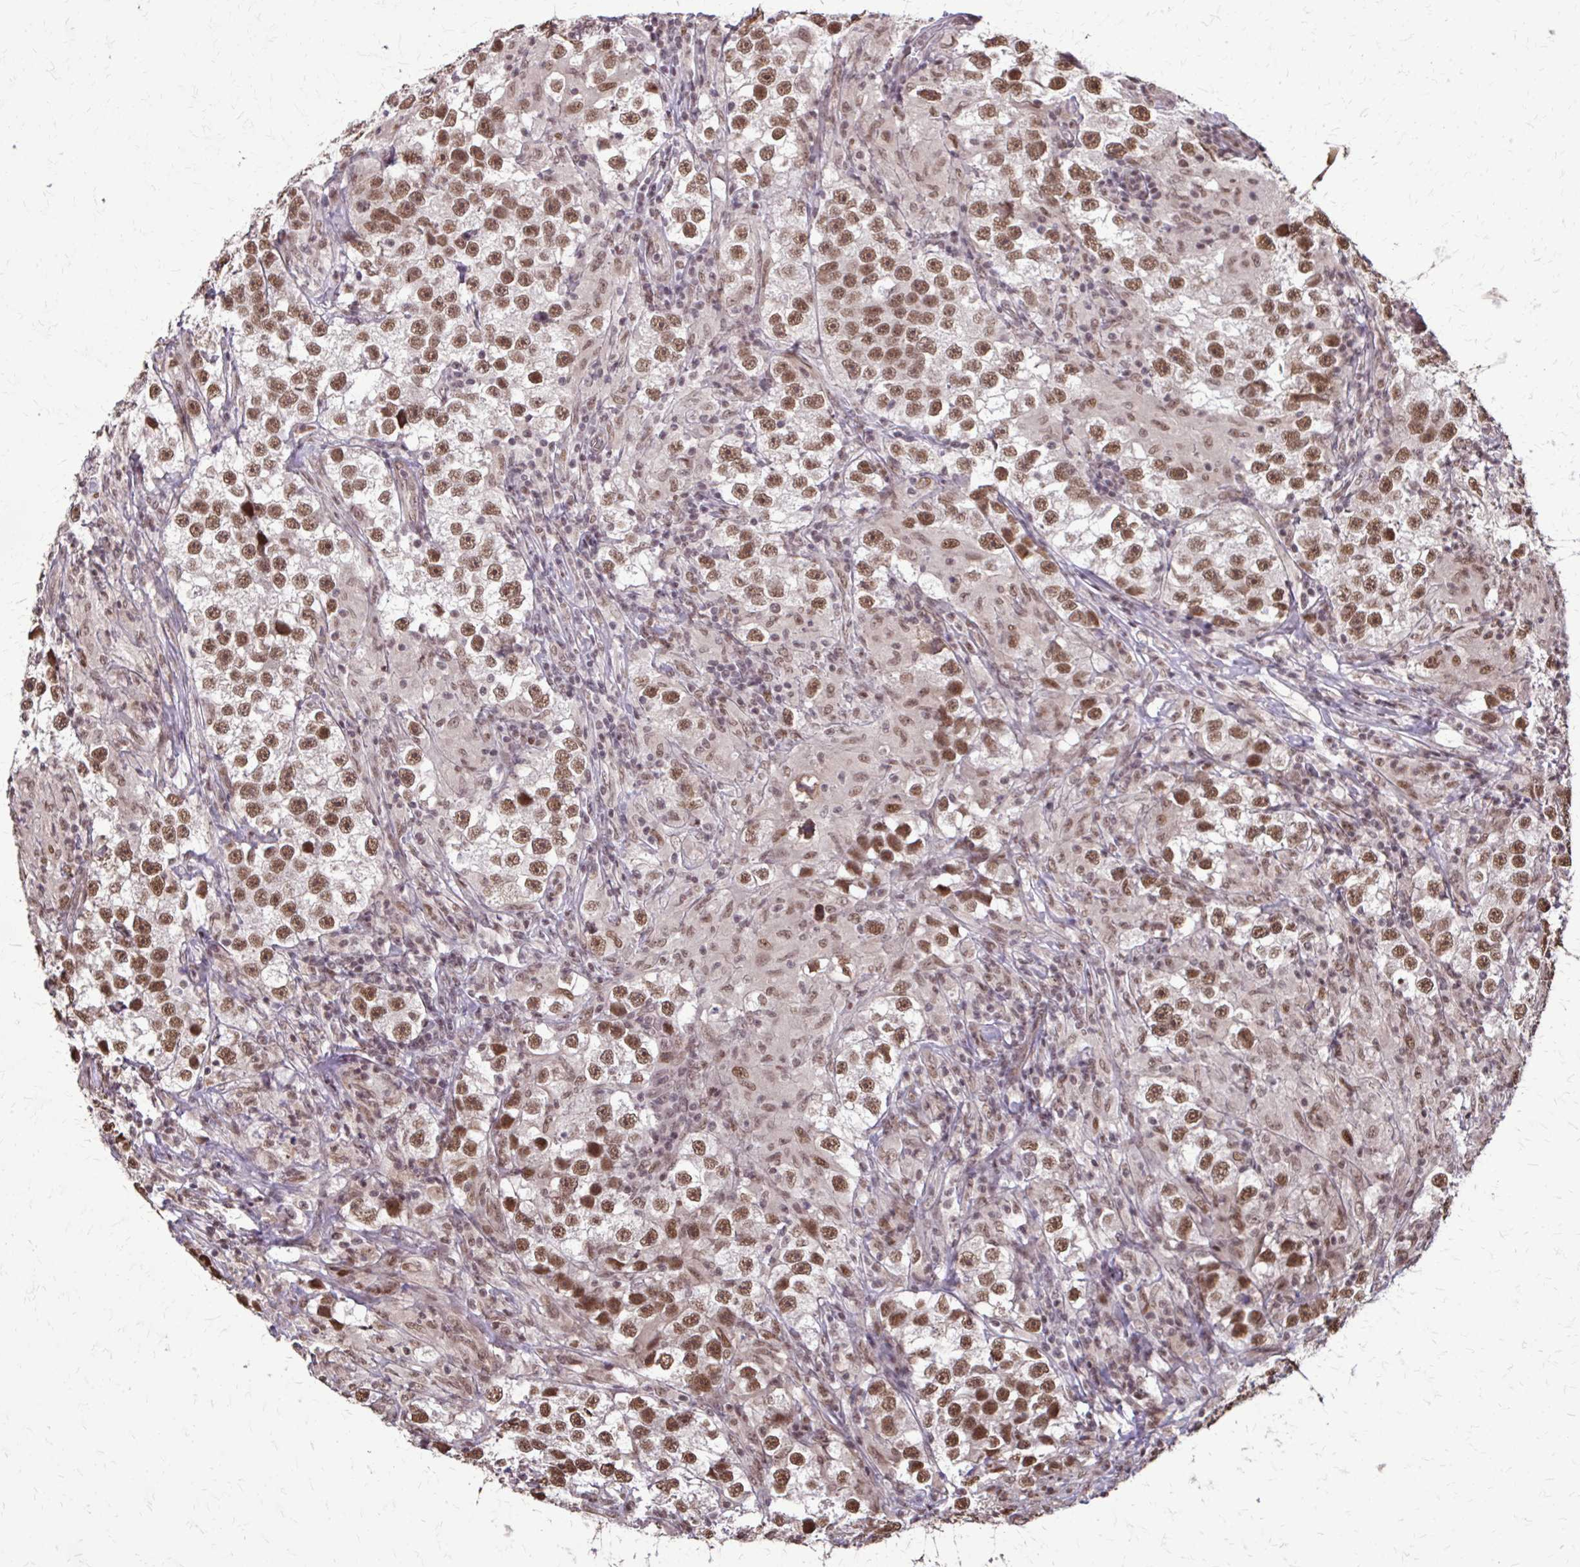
{"staining": {"intensity": "moderate", "quantity": ">75%", "location": "nuclear"}, "tissue": "testis cancer", "cell_type": "Tumor cells", "image_type": "cancer", "snomed": [{"axis": "morphology", "description": "Seminoma, NOS"}, {"axis": "topography", "description": "Testis"}], "caption": "Tumor cells exhibit medium levels of moderate nuclear staining in approximately >75% of cells in testis cancer (seminoma).", "gene": "SS18", "patient": {"sex": "male", "age": 46}}